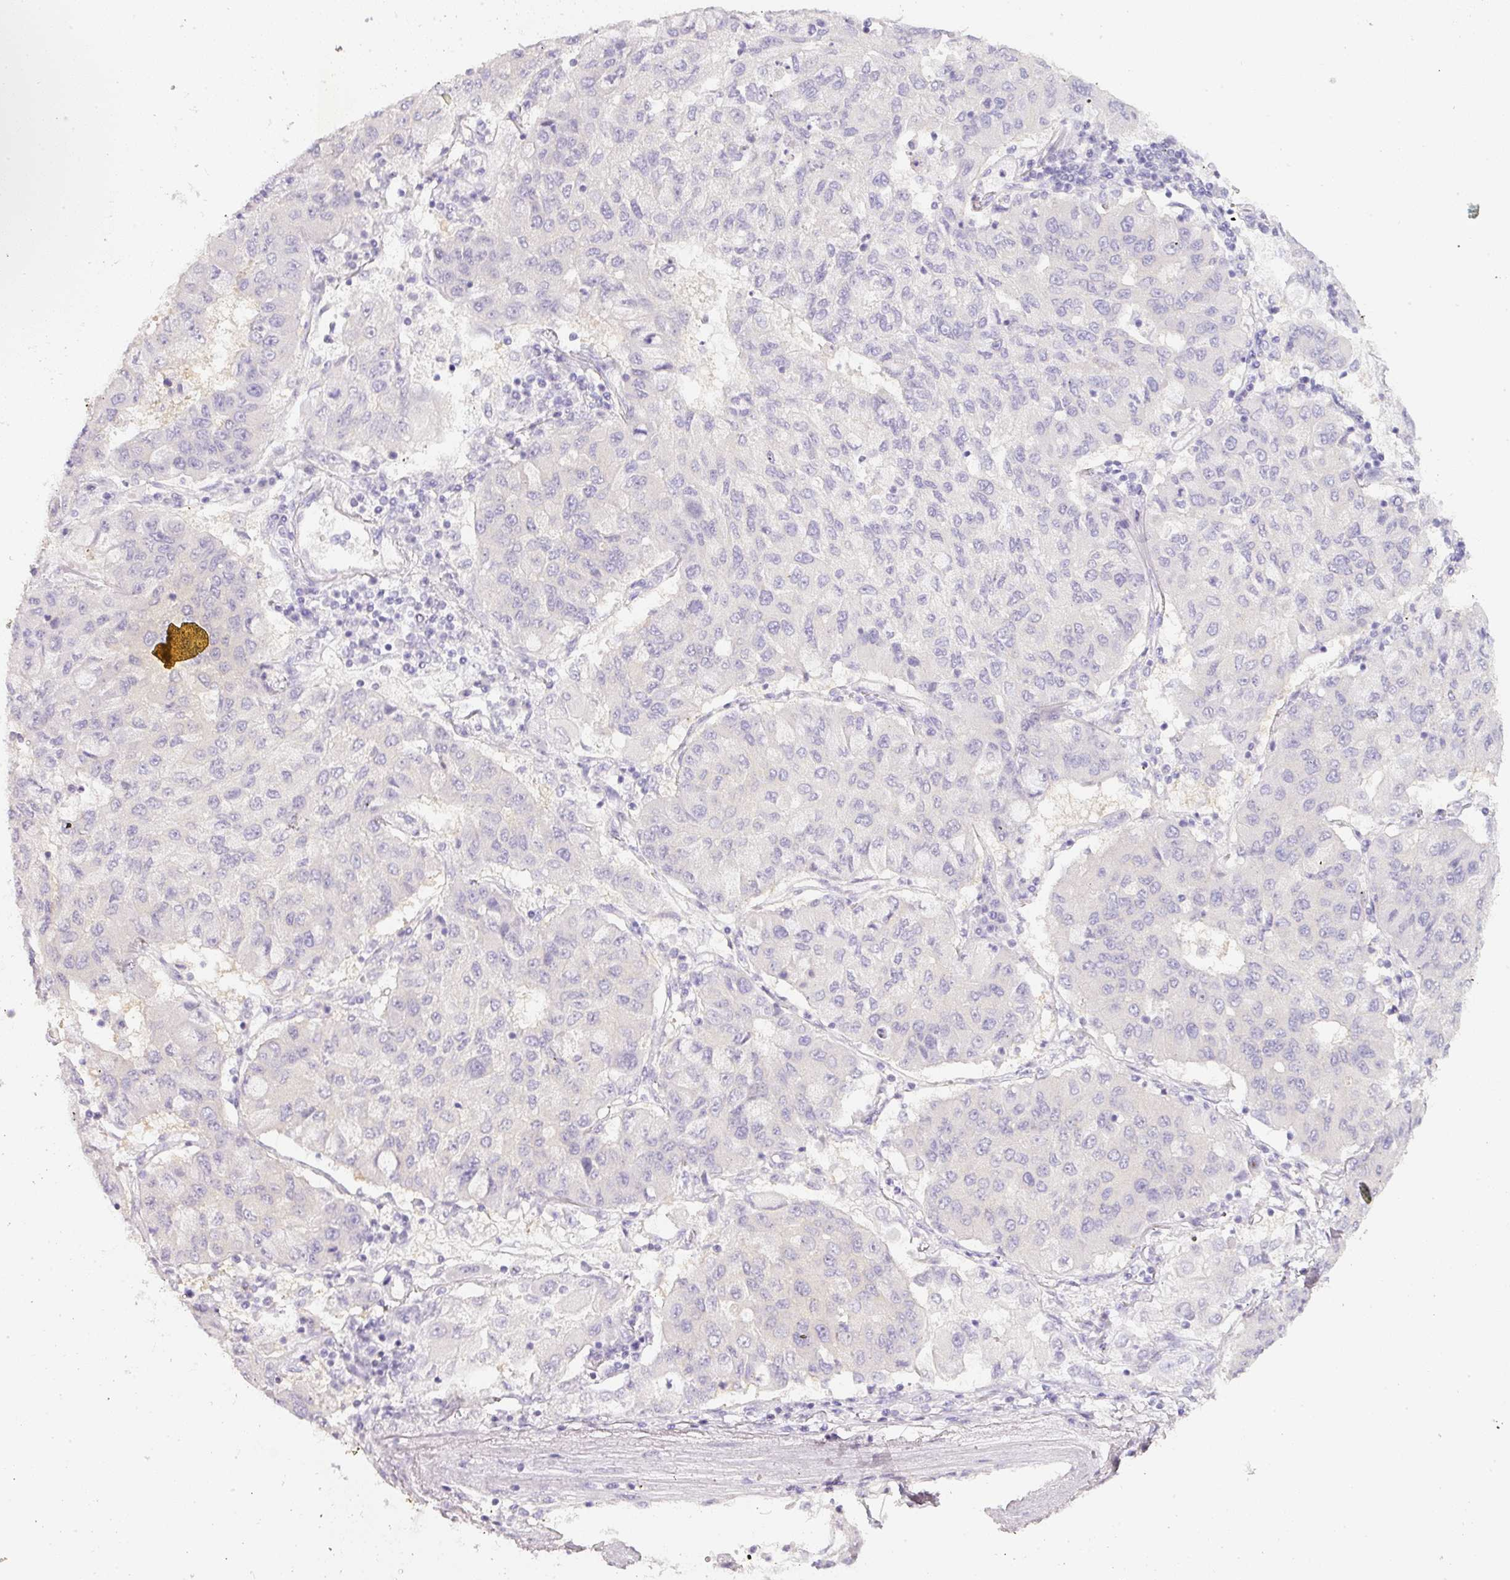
{"staining": {"intensity": "negative", "quantity": "none", "location": "none"}, "tissue": "lung cancer", "cell_type": "Tumor cells", "image_type": "cancer", "snomed": [{"axis": "morphology", "description": "Squamous cell carcinoma, NOS"}, {"axis": "topography", "description": "Lung"}], "caption": "High power microscopy image of an immunohistochemistry image of lung cancer (squamous cell carcinoma), revealing no significant staining in tumor cells. The staining was performed using DAB to visualize the protein expression in brown, while the nuclei were stained in blue with hematoxylin (Magnification: 20x).", "gene": "SLC2A2", "patient": {"sex": "male", "age": 74}}